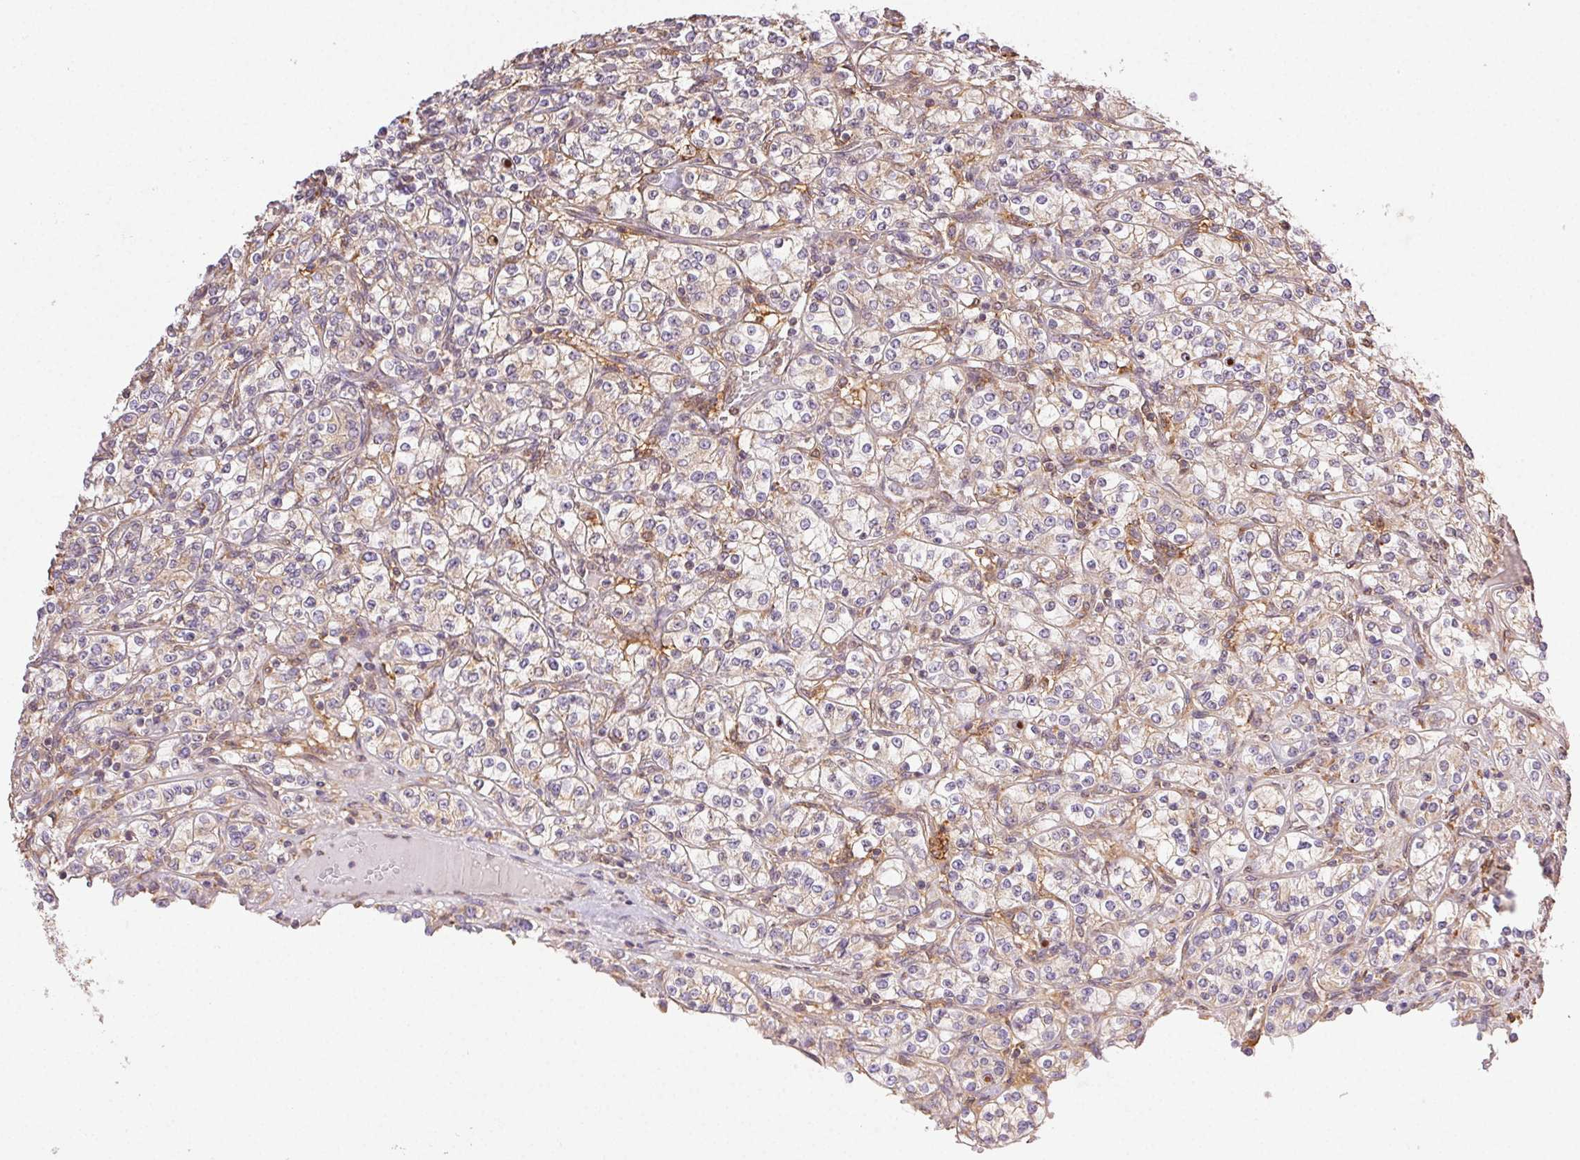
{"staining": {"intensity": "weak", "quantity": ">75%", "location": "cytoplasmic/membranous"}, "tissue": "renal cancer", "cell_type": "Tumor cells", "image_type": "cancer", "snomed": [{"axis": "morphology", "description": "Adenocarcinoma, NOS"}, {"axis": "topography", "description": "Kidney"}], "caption": "Renal cancer was stained to show a protein in brown. There is low levels of weak cytoplasmic/membranous positivity in about >75% of tumor cells.", "gene": "ENTREP1", "patient": {"sex": "male", "age": 77}}